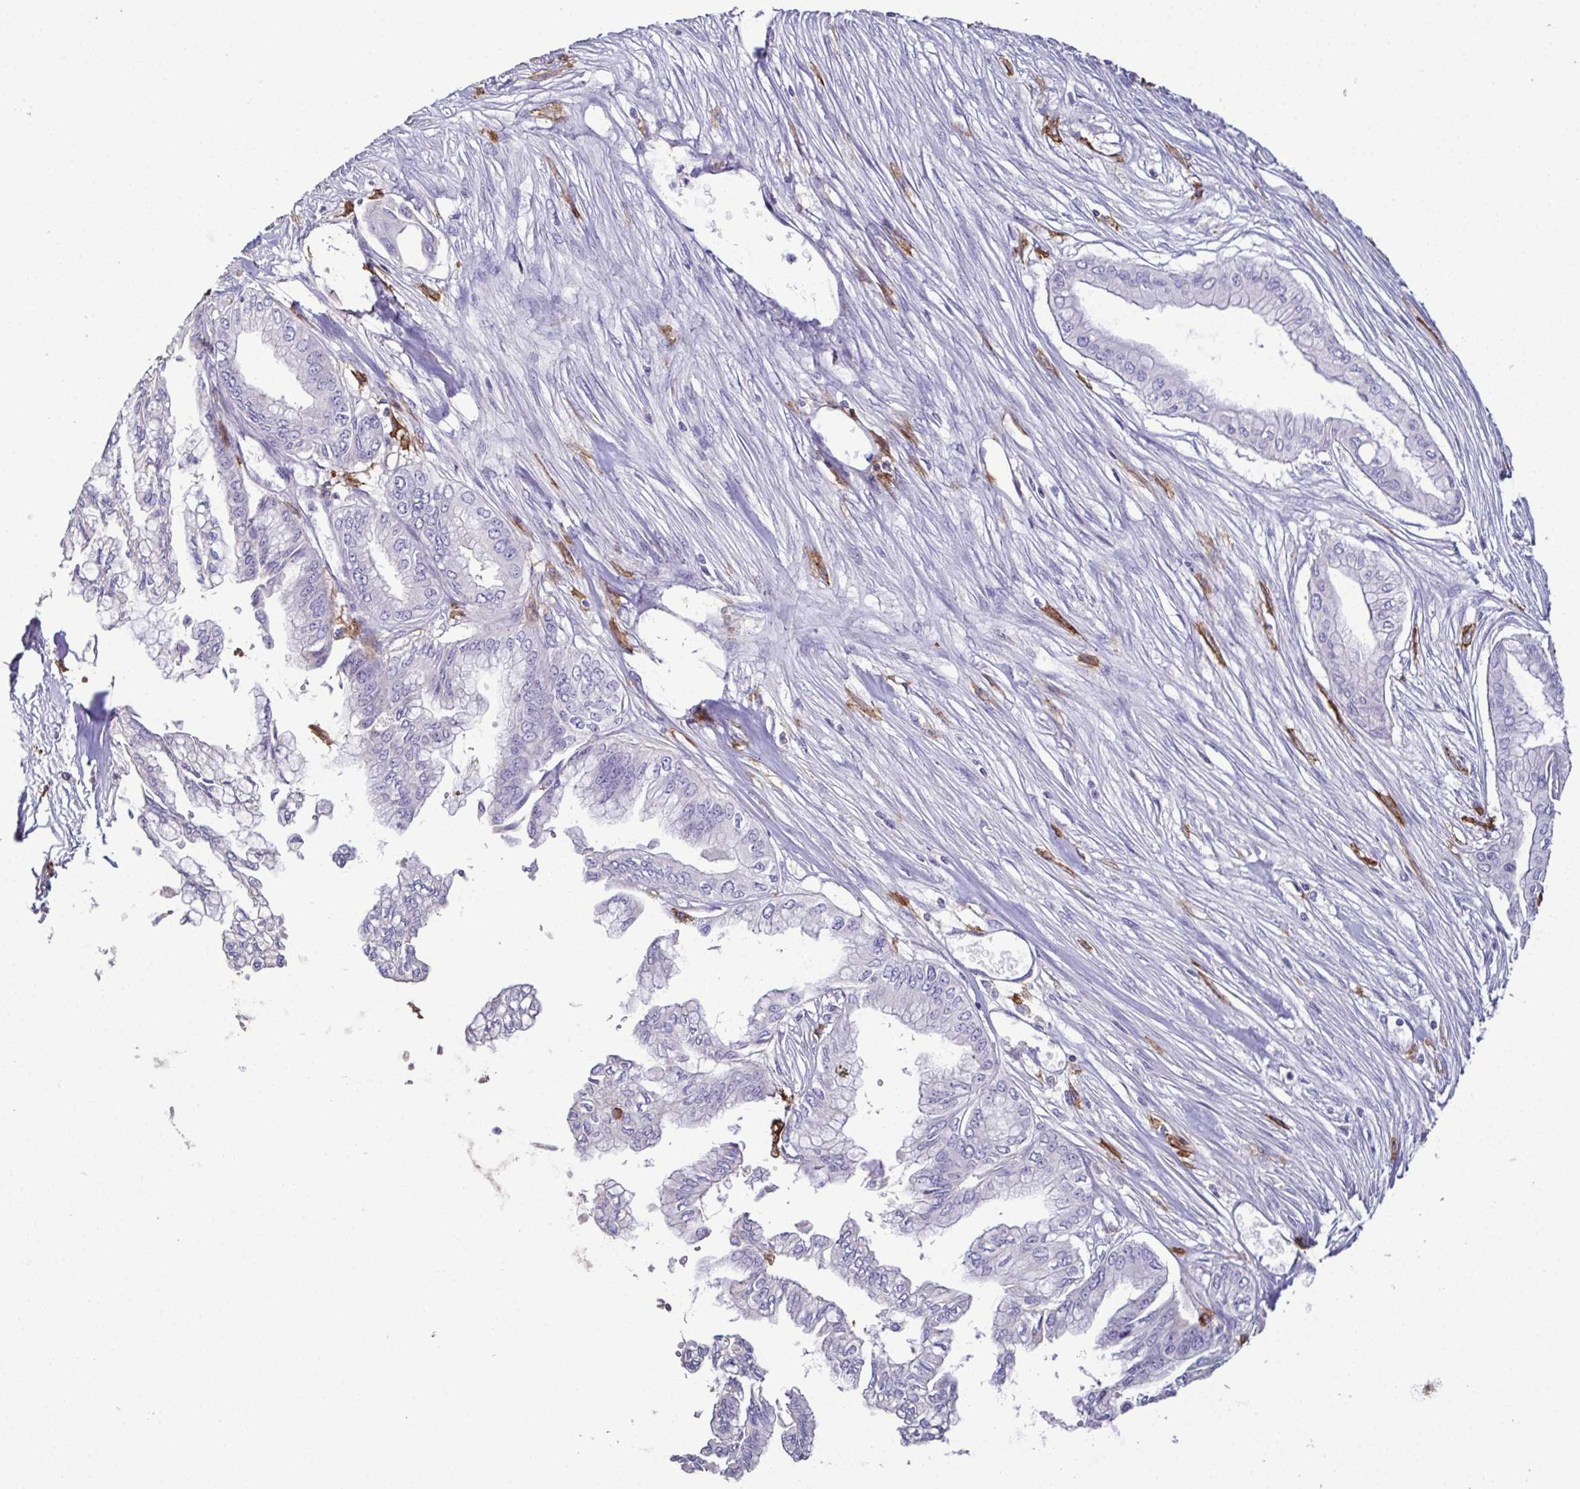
{"staining": {"intensity": "negative", "quantity": "none", "location": "none"}, "tissue": "pancreatic cancer", "cell_type": "Tumor cells", "image_type": "cancer", "snomed": [{"axis": "morphology", "description": "Adenocarcinoma, NOS"}, {"axis": "topography", "description": "Pancreas"}], "caption": "High power microscopy histopathology image of an immunohistochemistry micrograph of pancreatic cancer, revealing no significant staining in tumor cells.", "gene": "MARCO", "patient": {"sex": "female", "age": 68}}